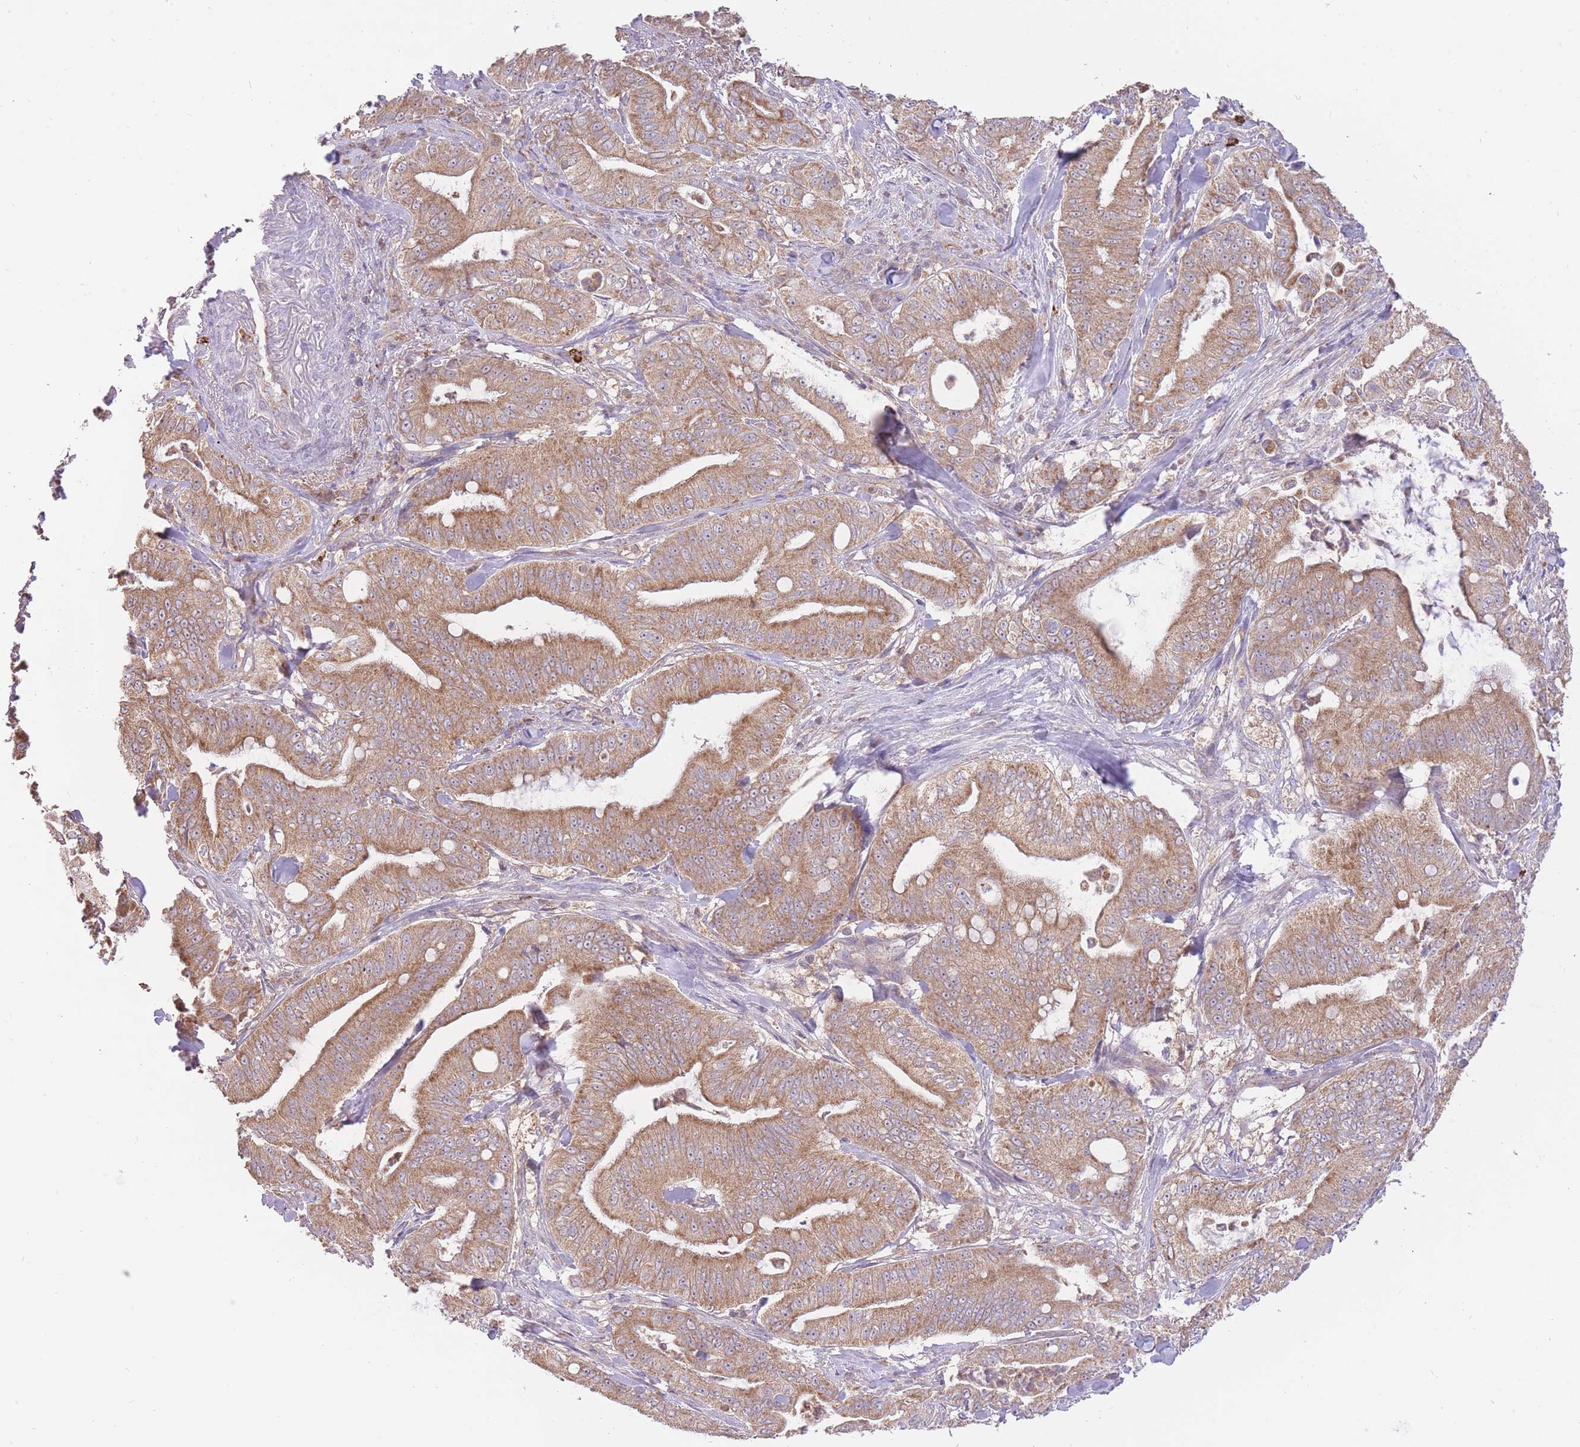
{"staining": {"intensity": "moderate", "quantity": ">75%", "location": "cytoplasmic/membranous"}, "tissue": "pancreatic cancer", "cell_type": "Tumor cells", "image_type": "cancer", "snomed": [{"axis": "morphology", "description": "Adenocarcinoma, NOS"}, {"axis": "topography", "description": "Pancreas"}], "caption": "A high-resolution photomicrograph shows IHC staining of pancreatic cancer, which shows moderate cytoplasmic/membranous expression in approximately >75% of tumor cells. (DAB (3,3'-diaminobenzidine) = brown stain, brightfield microscopy at high magnification).", "gene": "PREP", "patient": {"sex": "male", "age": 71}}